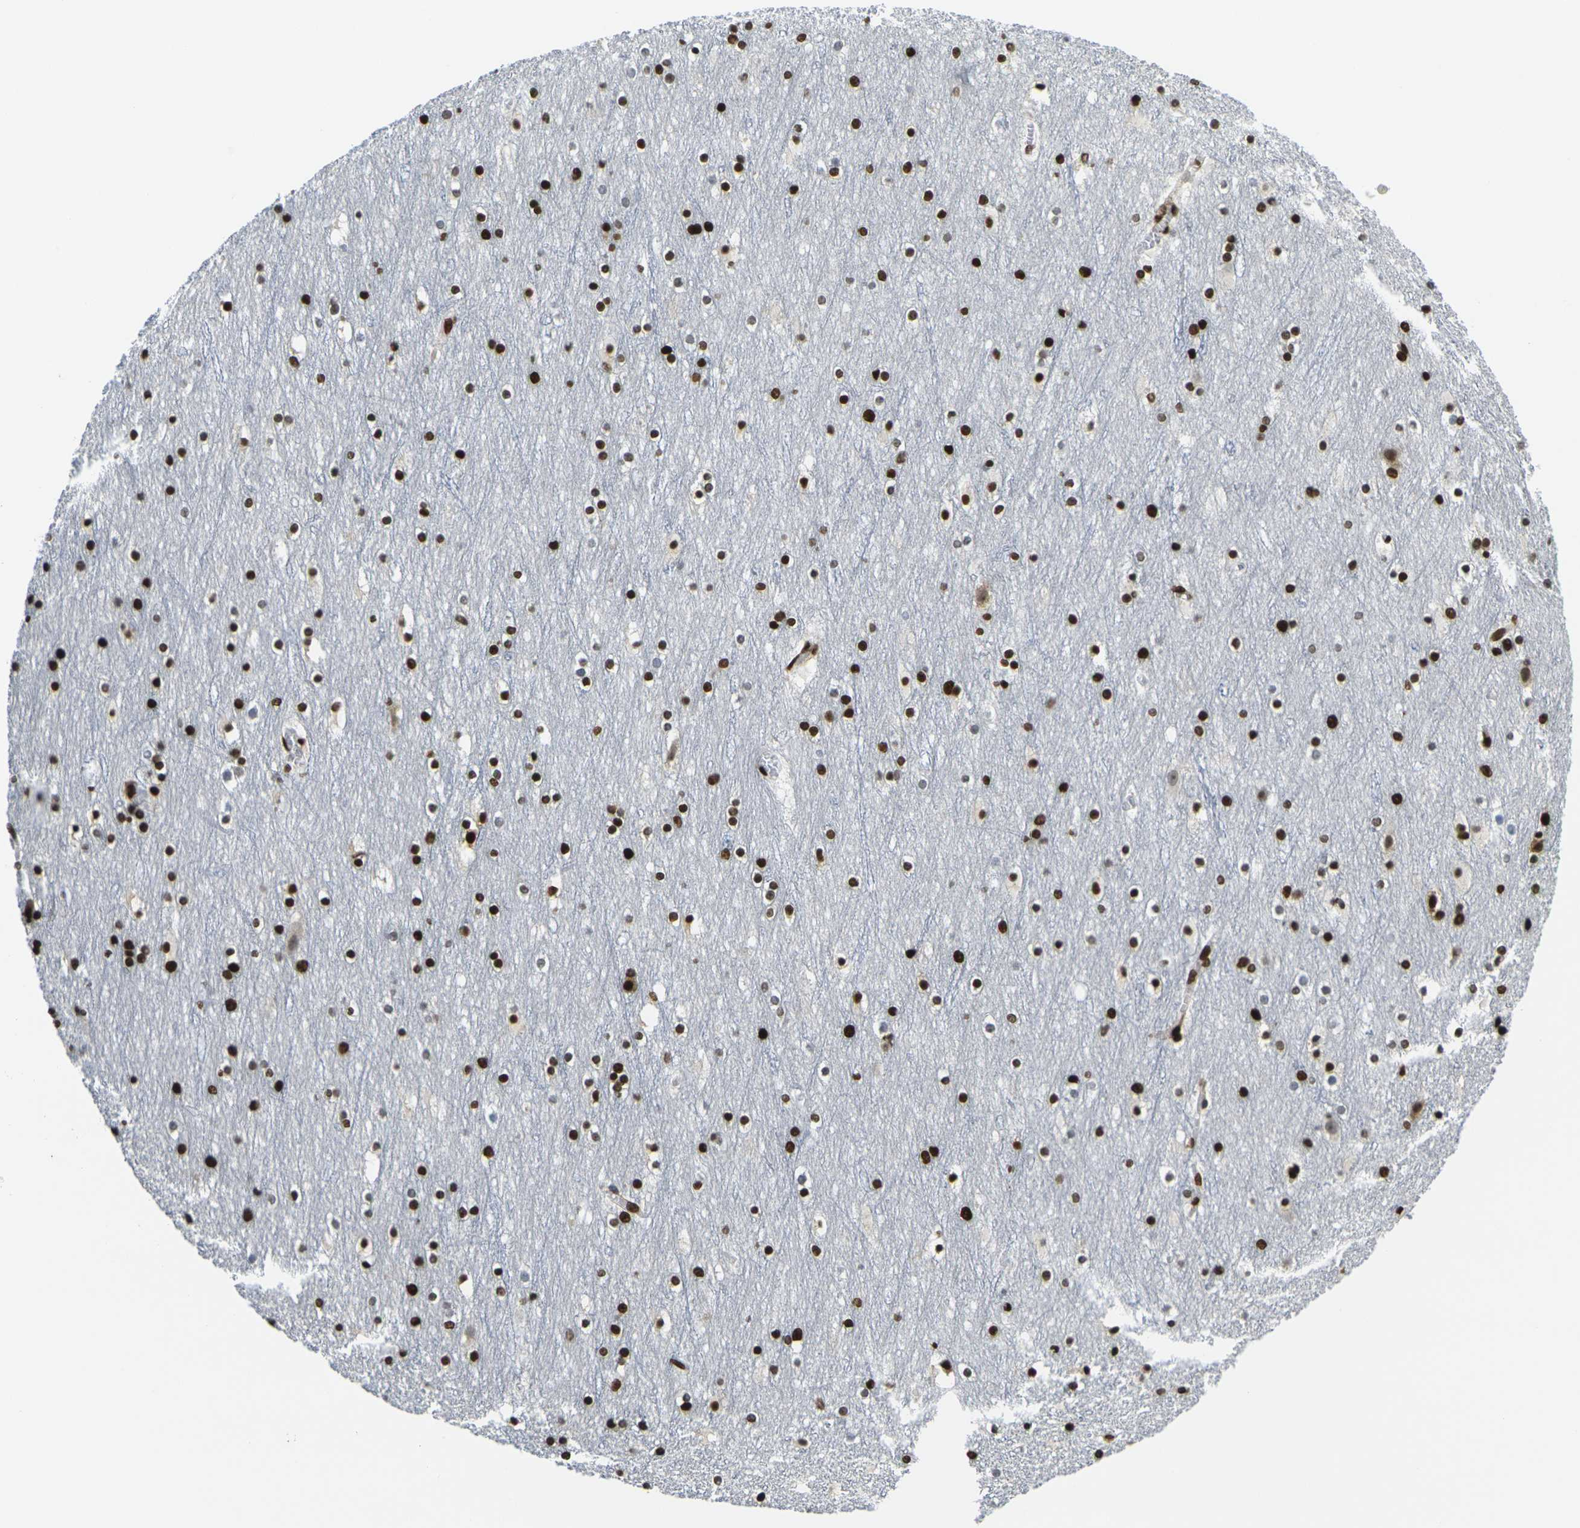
{"staining": {"intensity": "negative", "quantity": "none", "location": "none"}, "tissue": "cerebral cortex", "cell_type": "Endothelial cells", "image_type": "normal", "snomed": [{"axis": "morphology", "description": "Normal tissue, NOS"}, {"axis": "topography", "description": "Cerebral cortex"}], "caption": "Immunohistochemical staining of benign human cerebral cortex demonstrates no significant staining in endothelial cells.", "gene": "H1", "patient": {"sex": "male", "age": 45}}